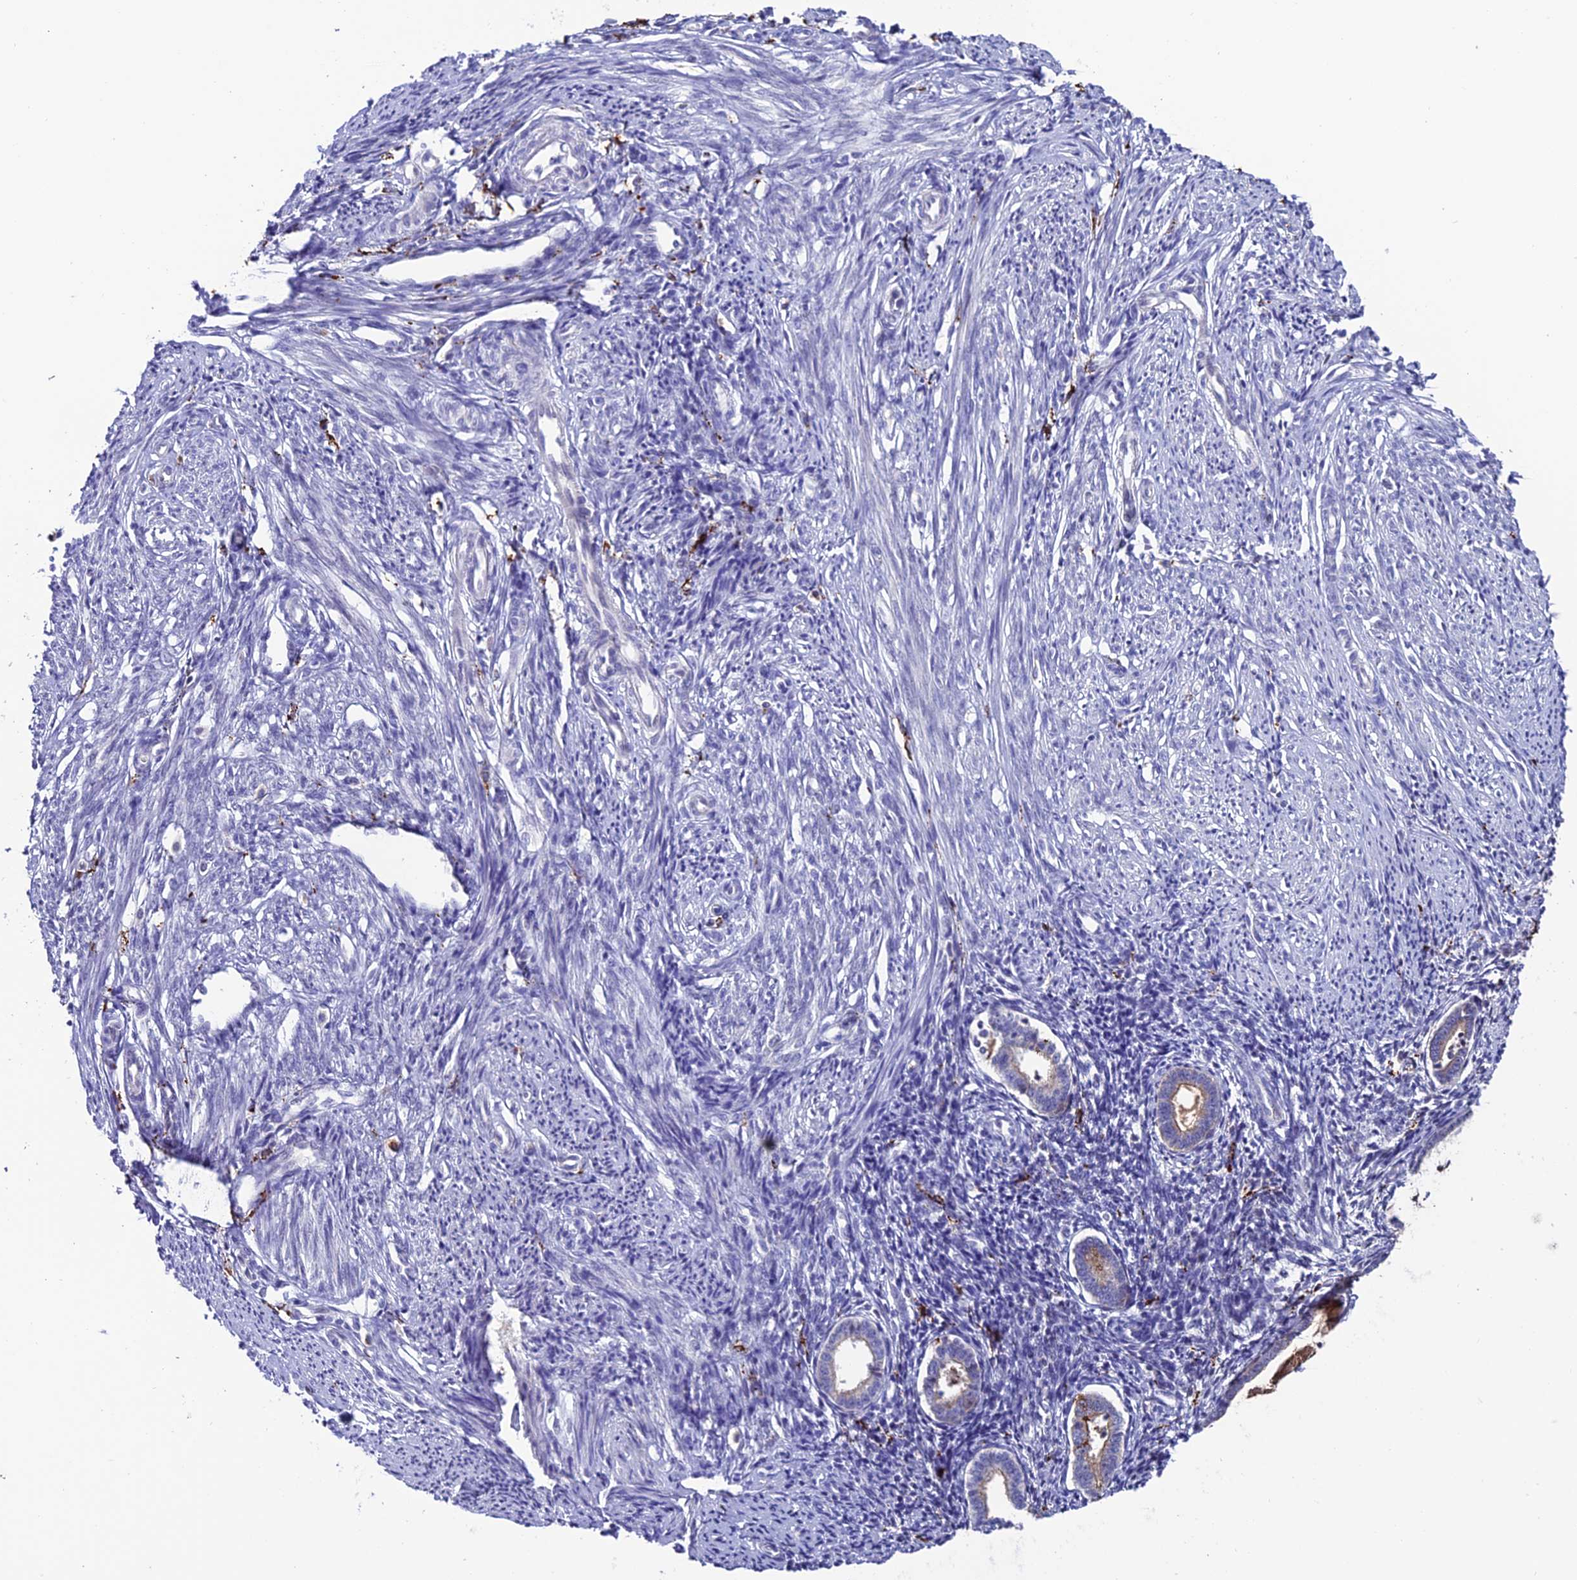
{"staining": {"intensity": "negative", "quantity": "none", "location": "none"}, "tissue": "endometrium", "cell_type": "Cells in endometrial stroma", "image_type": "normal", "snomed": [{"axis": "morphology", "description": "Normal tissue, NOS"}, {"axis": "topography", "description": "Endometrium"}], "caption": "The micrograph reveals no significant expression in cells in endometrial stroma of endometrium. (Brightfield microscopy of DAB IHC at high magnification).", "gene": "ARHGEF18", "patient": {"sex": "female", "age": 56}}